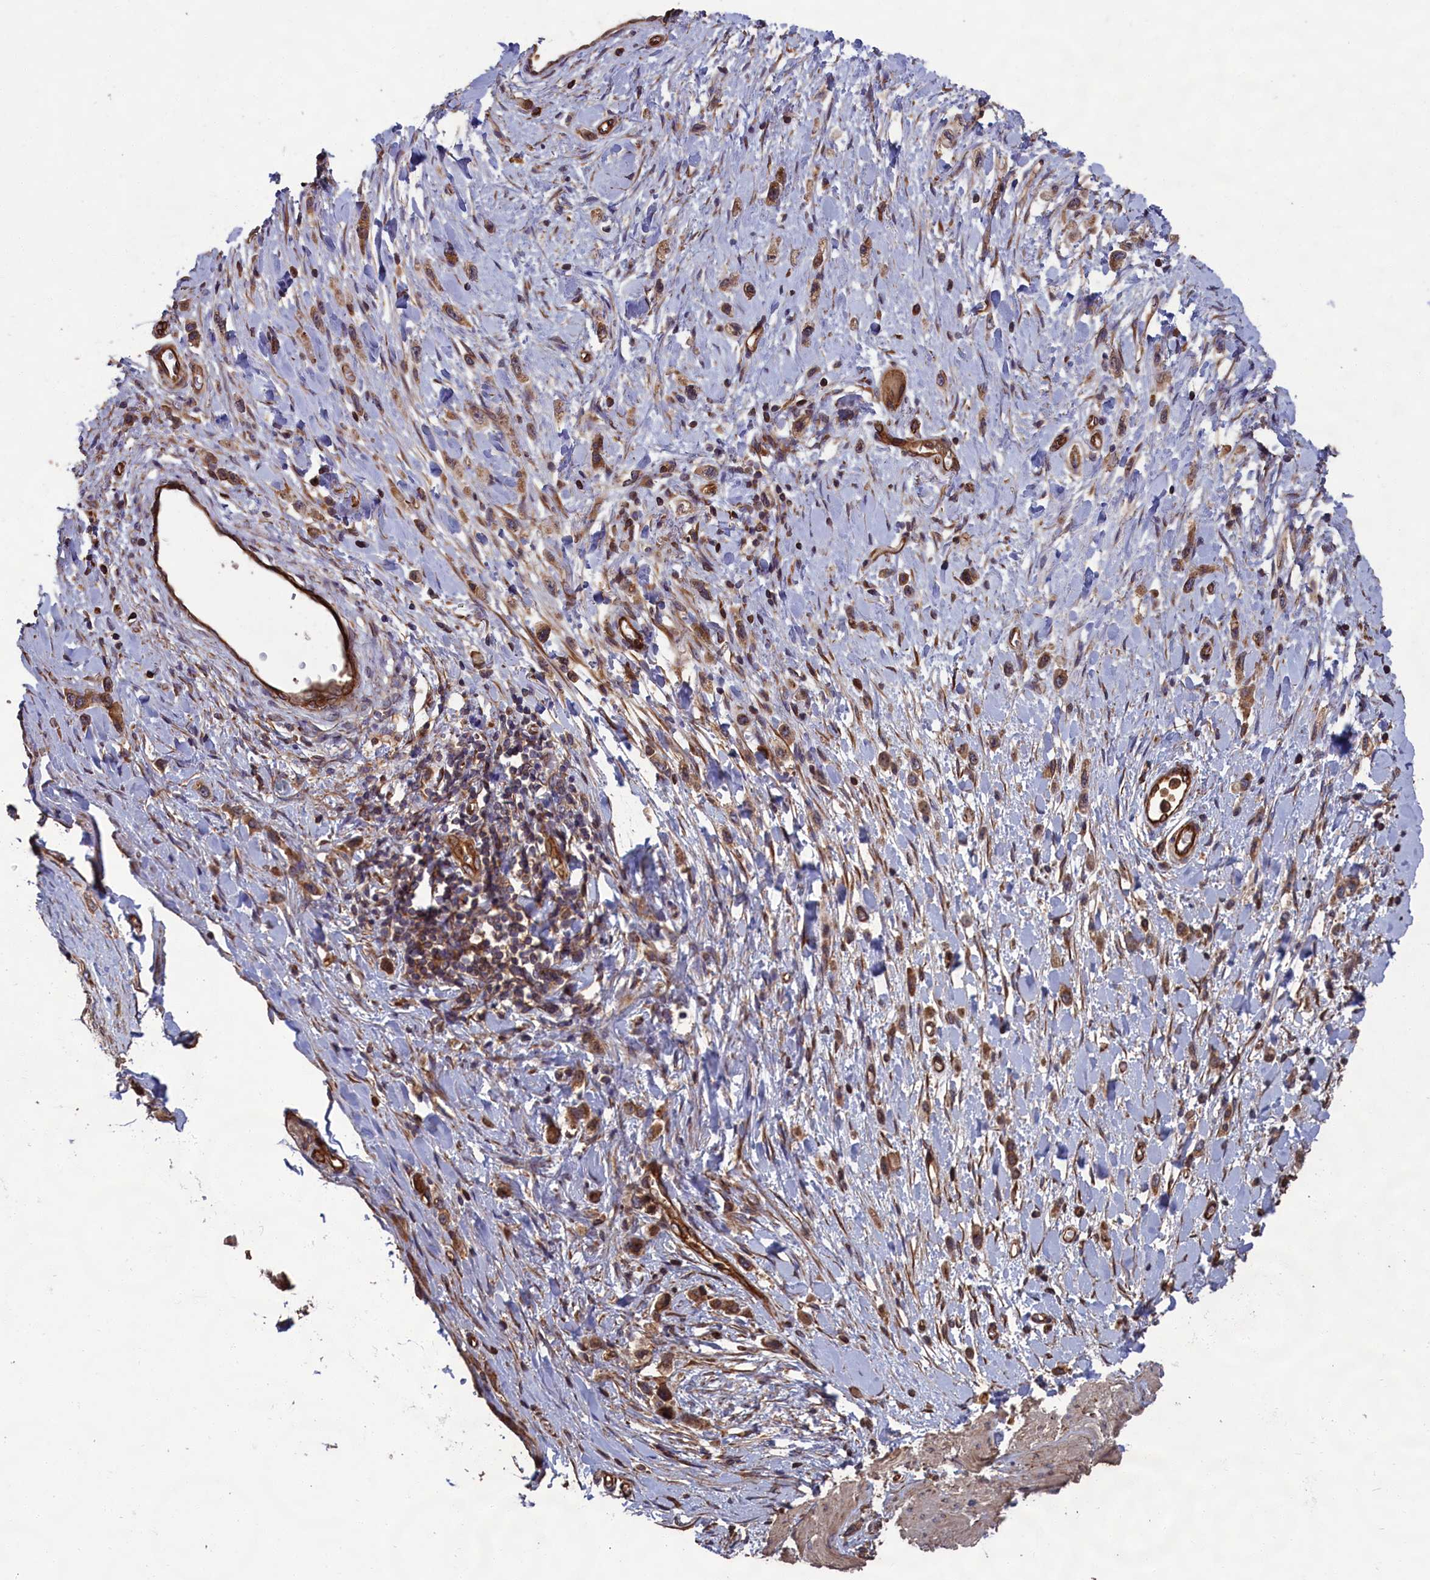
{"staining": {"intensity": "moderate", "quantity": ">75%", "location": "cytoplasmic/membranous"}, "tissue": "stomach cancer", "cell_type": "Tumor cells", "image_type": "cancer", "snomed": [{"axis": "morphology", "description": "Adenocarcinoma, NOS"}, {"axis": "topography", "description": "Stomach"}], "caption": "Protein analysis of stomach adenocarcinoma tissue exhibits moderate cytoplasmic/membranous expression in approximately >75% of tumor cells.", "gene": "CCDC124", "patient": {"sex": "female", "age": 65}}